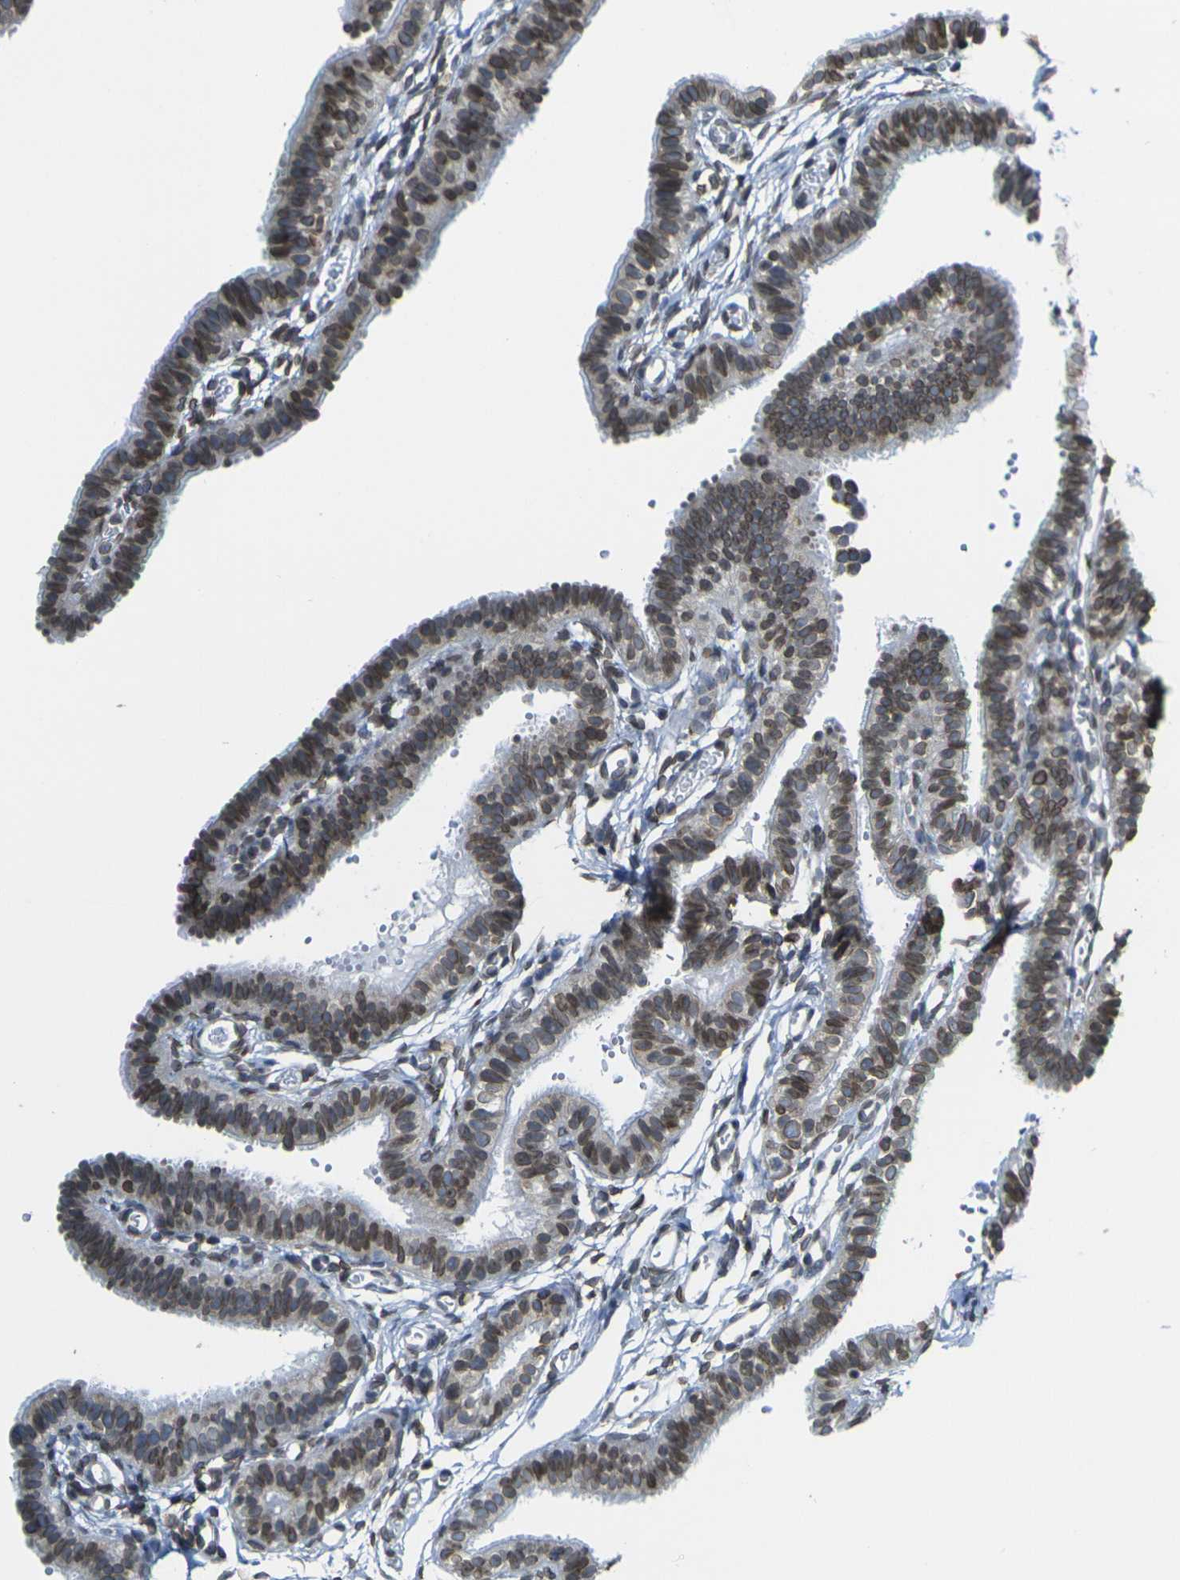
{"staining": {"intensity": "strong", "quantity": ">75%", "location": "cytoplasmic/membranous,nuclear"}, "tissue": "fallopian tube", "cell_type": "Glandular cells", "image_type": "normal", "snomed": [{"axis": "morphology", "description": "Normal tissue, NOS"}, {"axis": "topography", "description": "Fallopian tube"}, {"axis": "topography", "description": "Placenta"}], "caption": "Protein staining of benign fallopian tube shows strong cytoplasmic/membranous,nuclear positivity in approximately >75% of glandular cells. (DAB (3,3'-diaminobenzidine) IHC with brightfield microscopy, high magnification).", "gene": "BRDT", "patient": {"sex": "female", "age": 34}}